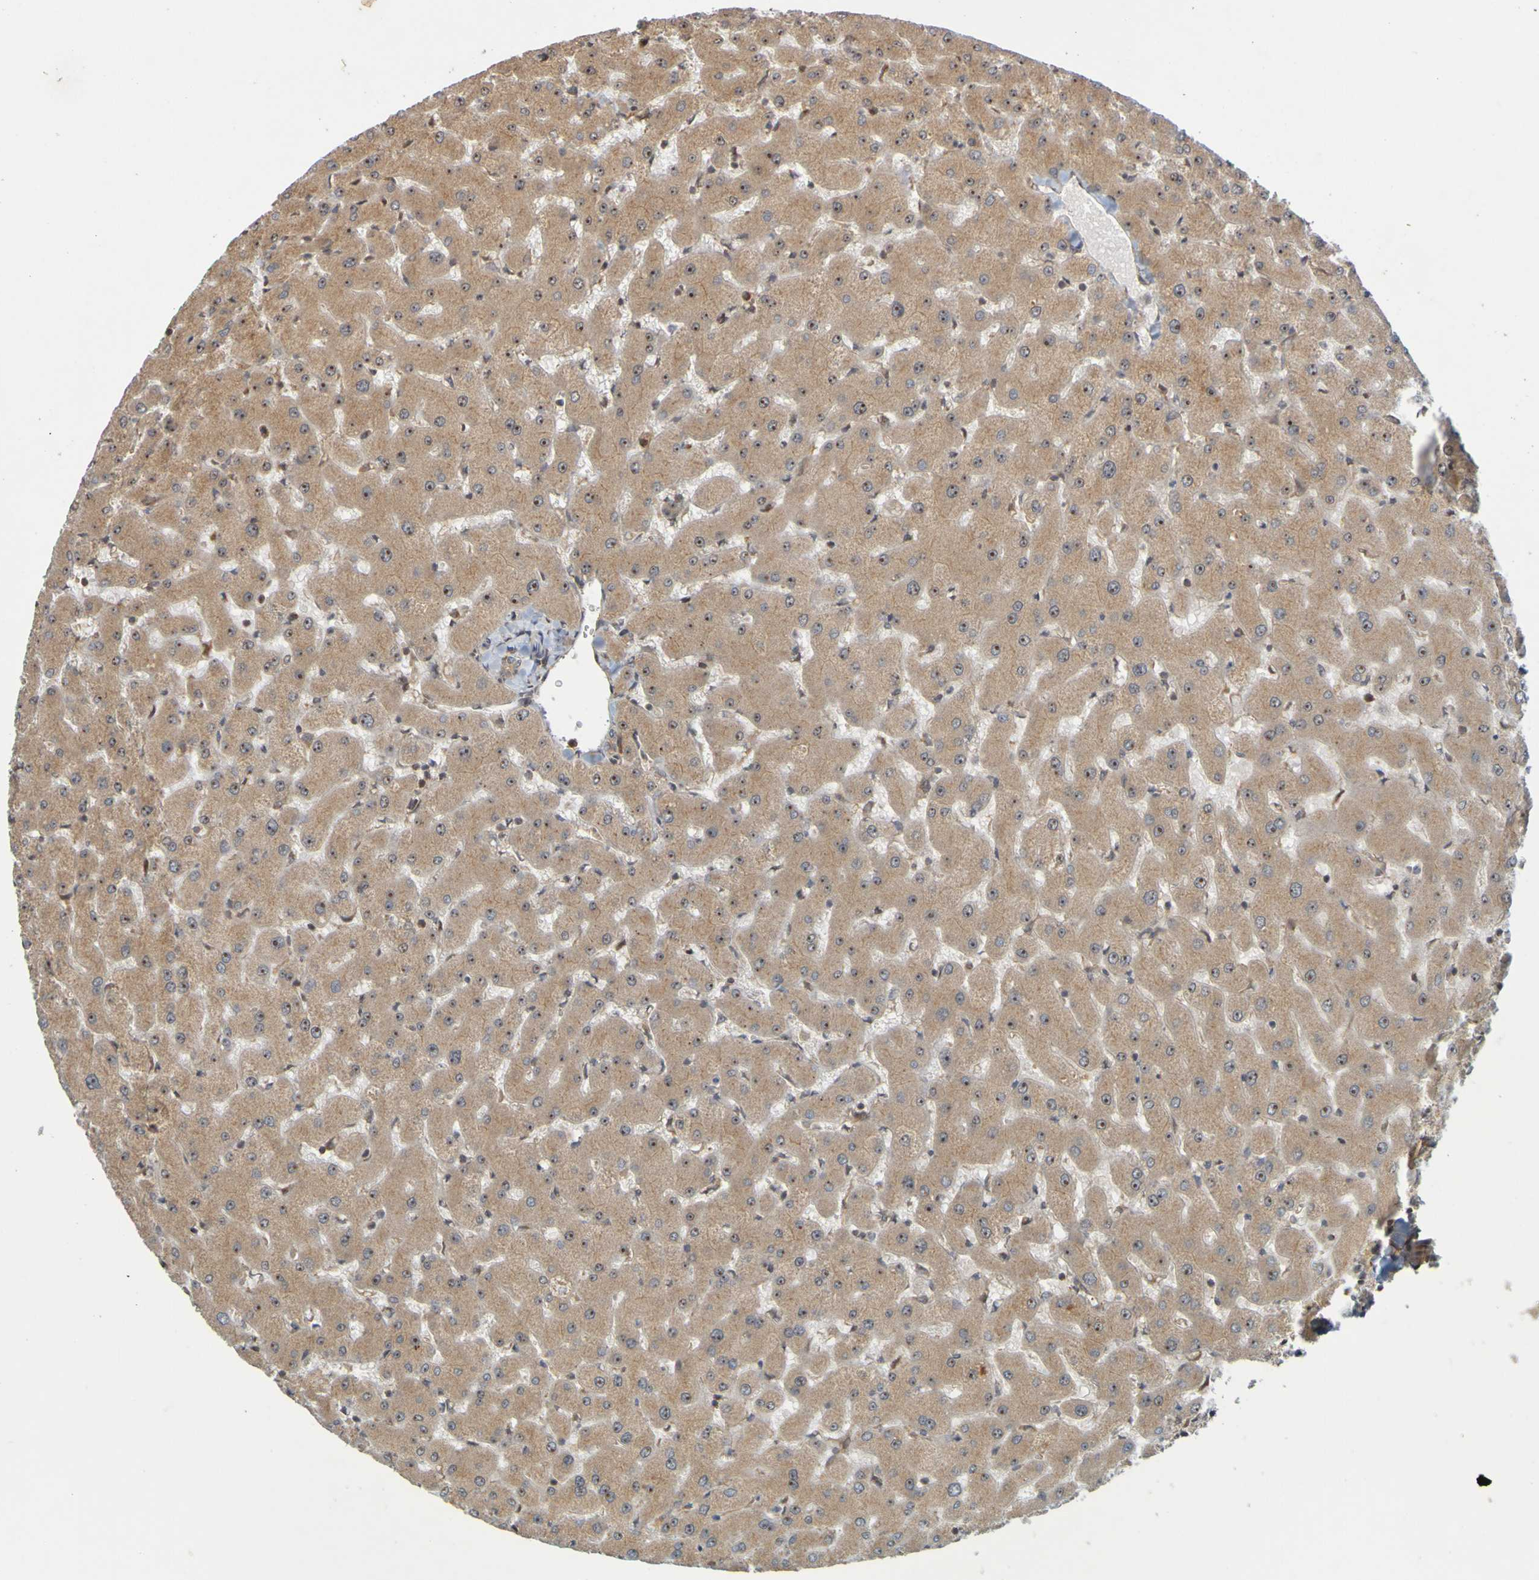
{"staining": {"intensity": "weak", "quantity": ">75%", "location": "cytoplasmic/membranous"}, "tissue": "liver", "cell_type": "Cholangiocytes", "image_type": "normal", "snomed": [{"axis": "morphology", "description": "Normal tissue, NOS"}, {"axis": "topography", "description": "Liver"}], "caption": "IHC of unremarkable human liver demonstrates low levels of weak cytoplasmic/membranous expression in approximately >75% of cholangiocytes.", "gene": "TMBIM1", "patient": {"sex": "female", "age": 63}}